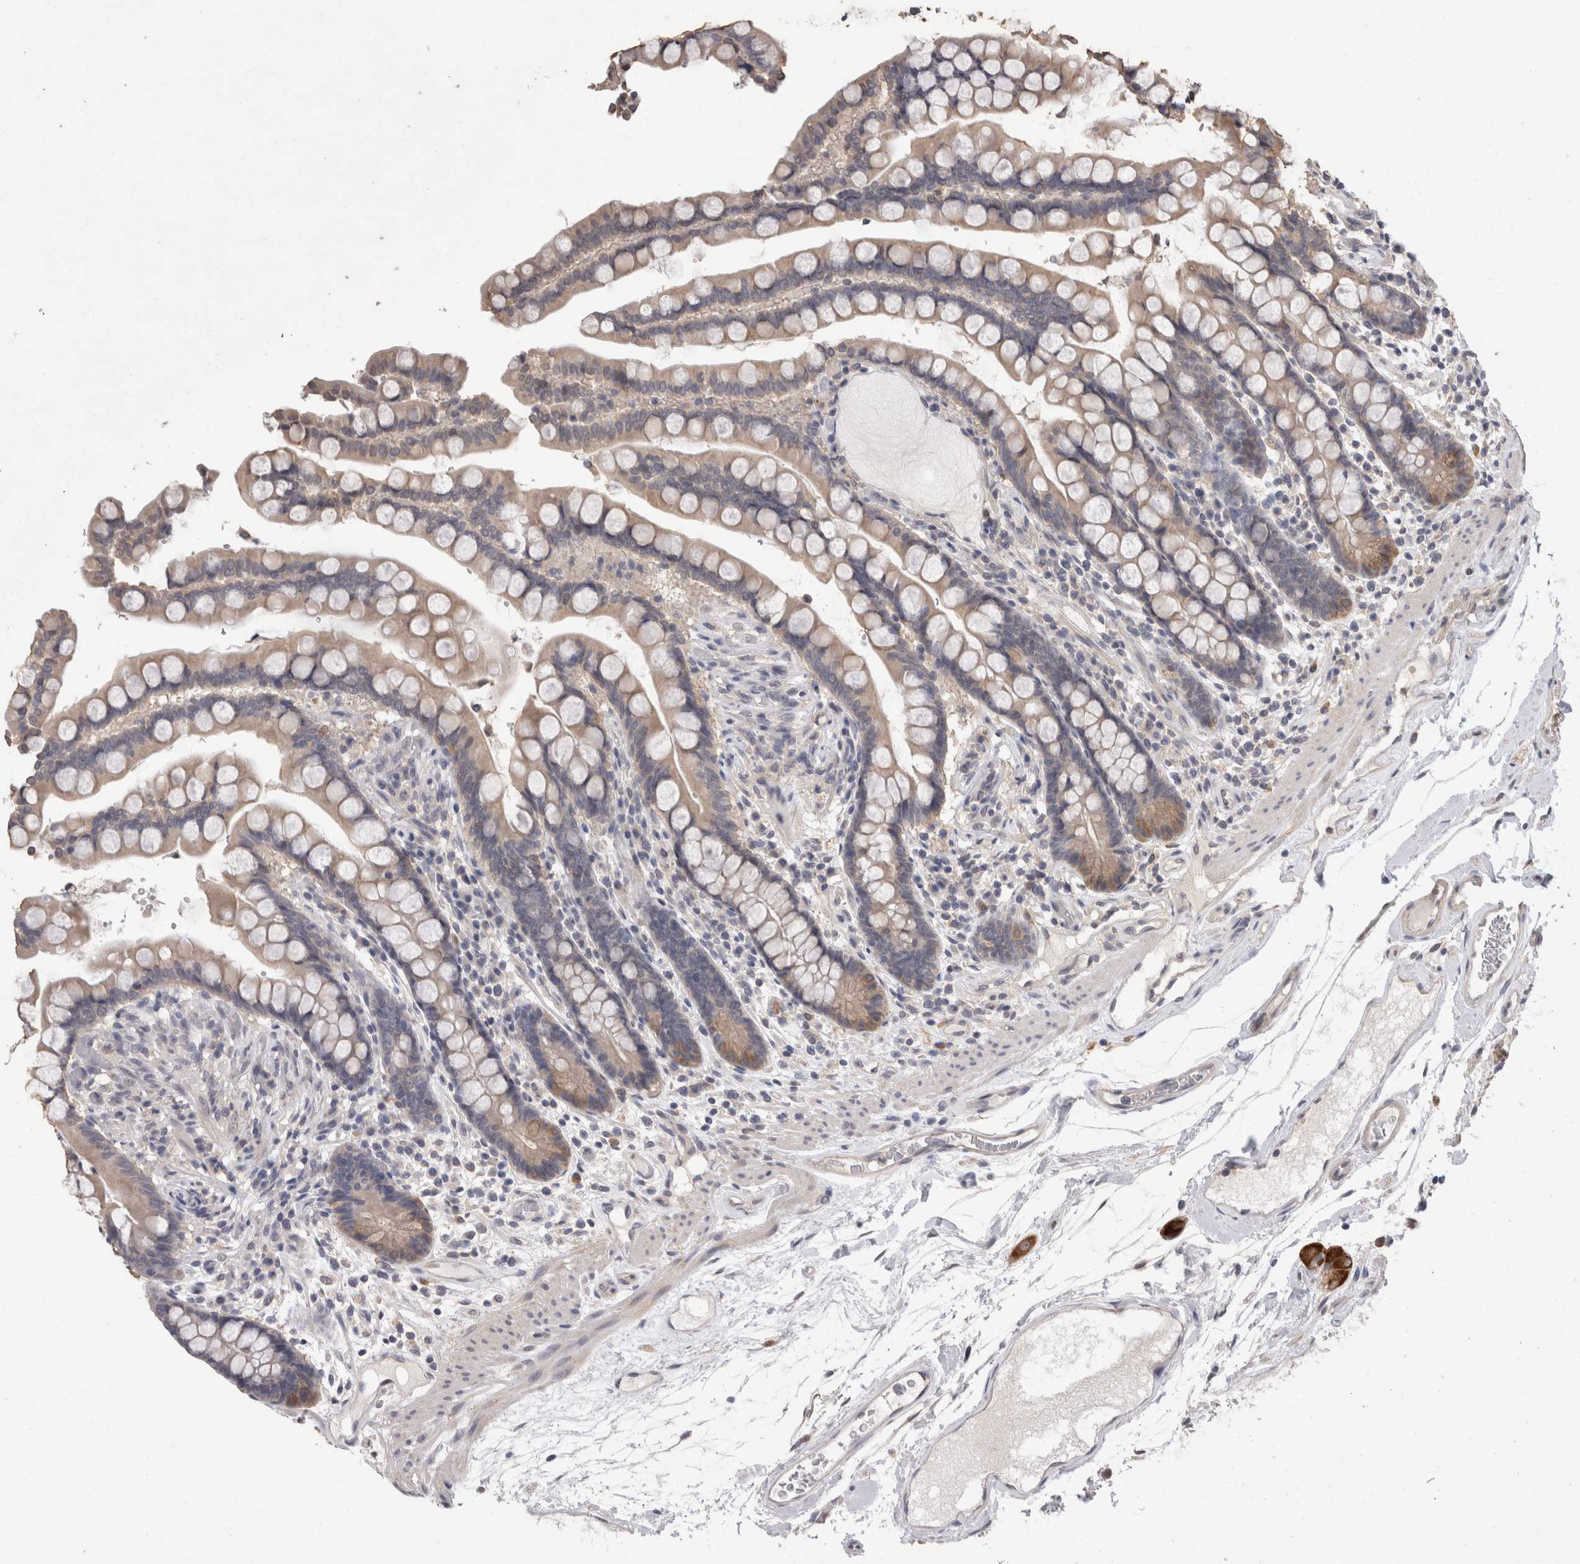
{"staining": {"intensity": "moderate", "quantity": ">75%", "location": "cytoplasmic/membranous"}, "tissue": "colon", "cell_type": "Endothelial cells", "image_type": "normal", "snomed": [{"axis": "morphology", "description": "Normal tissue, NOS"}, {"axis": "topography", "description": "Colon"}], "caption": "Endothelial cells demonstrate medium levels of moderate cytoplasmic/membranous staining in approximately >75% of cells in unremarkable colon. (Stains: DAB (3,3'-diaminobenzidine) in brown, nuclei in blue, Microscopy: brightfield microscopy at high magnification).", "gene": "FHOD3", "patient": {"sex": "male", "age": 73}}